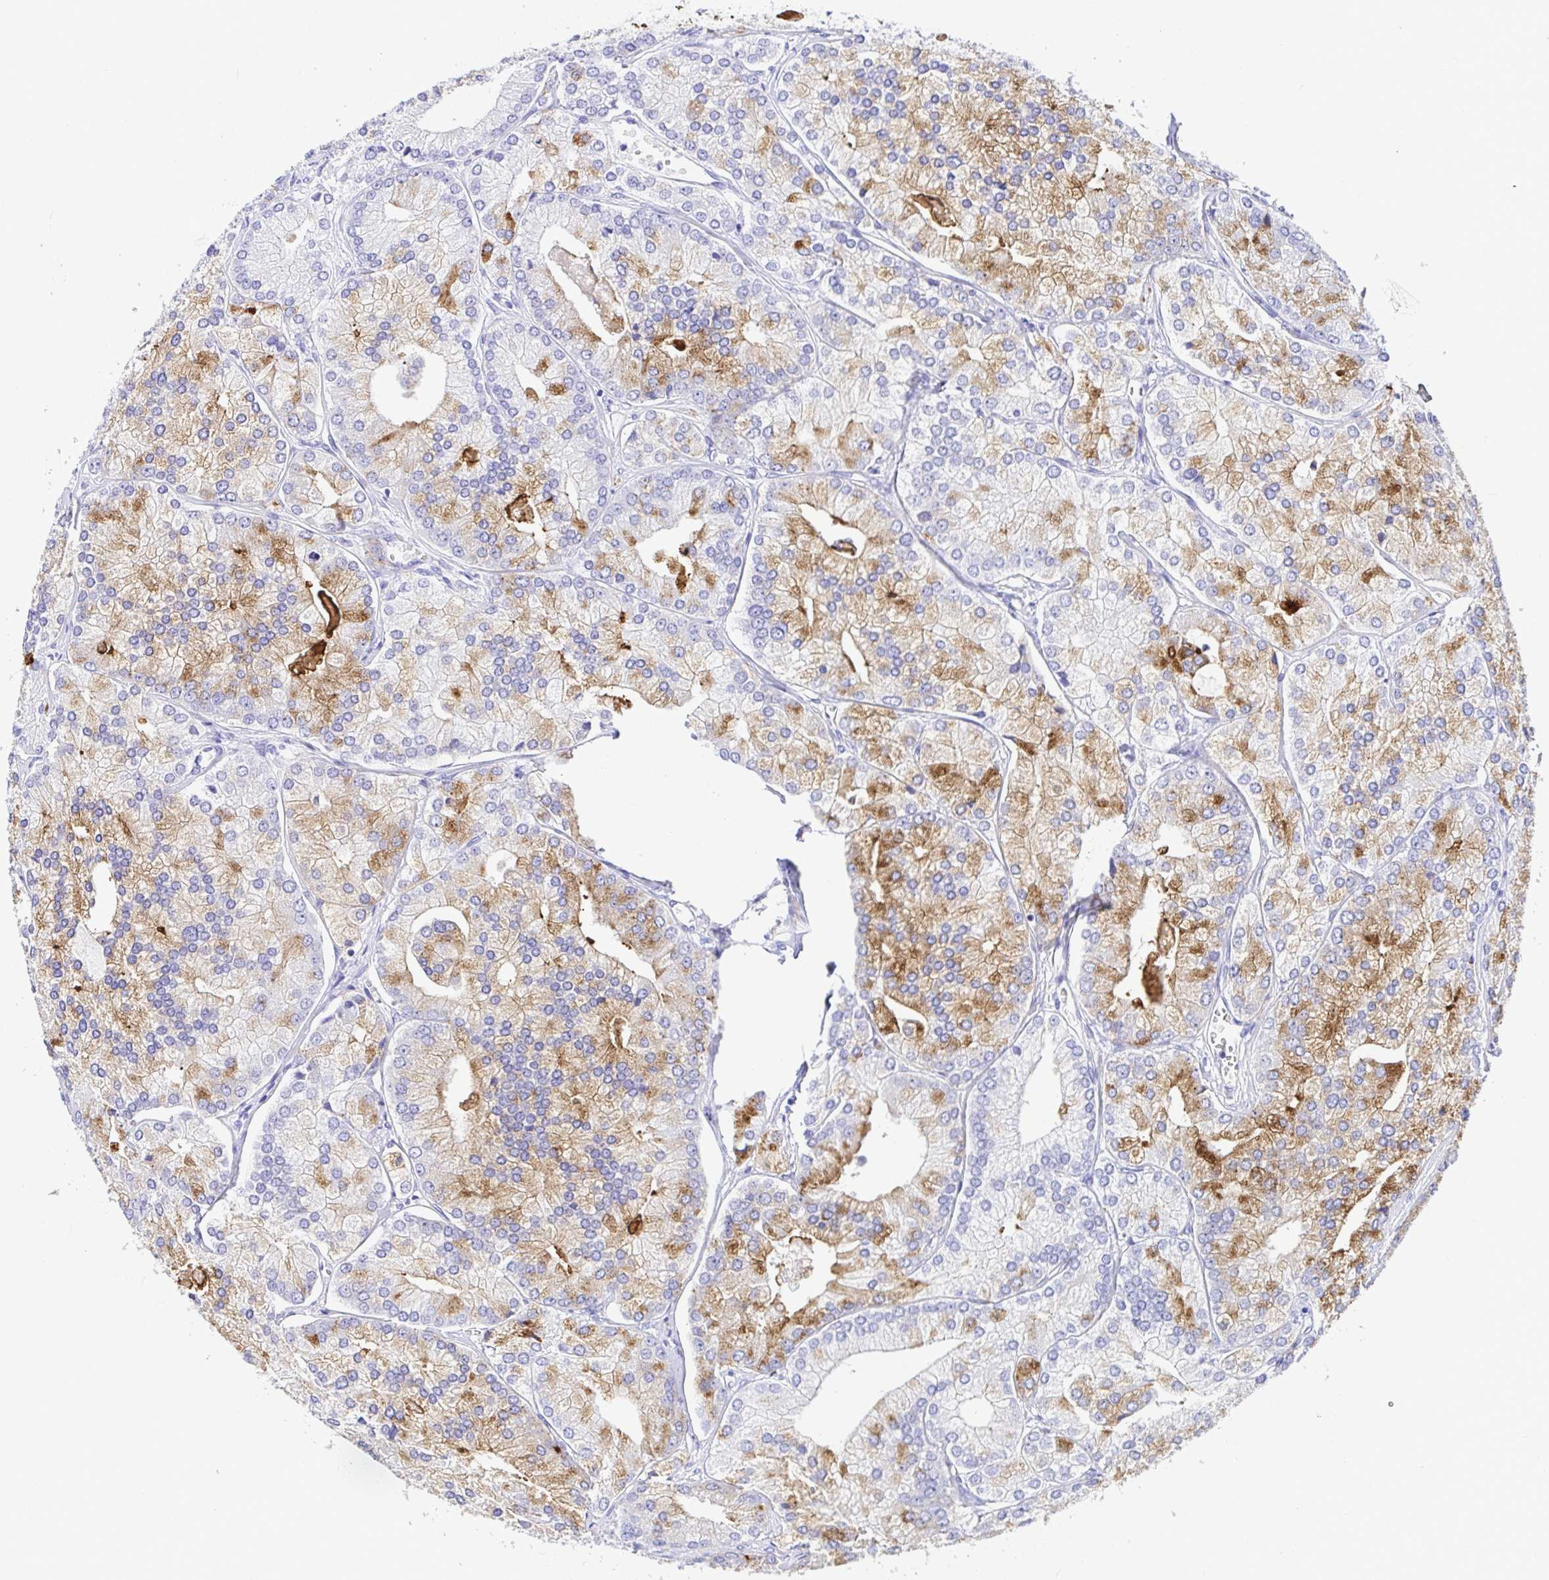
{"staining": {"intensity": "moderate", "quantity": "25%-75%", "location": "cytoplasmic/membranous"}, "tissue": "prostate cancer", "cell_type": "Tumor cells", "image_type": "cancer", "snomed": [{"axis": "morphology", "description": "Adenocarcinoma, High grade"}, {"axis": "topography", "description": "Prostate"}], "caption": "Prostate adenocarcinoma (high-grade) stained with a brown dye demonstrates moderate cytoplasmic/membranous positive staining in approximately 25%-75% of tumor cells.", "gene": "BACE2", "patient": {"sex": "male", "age": 61}}